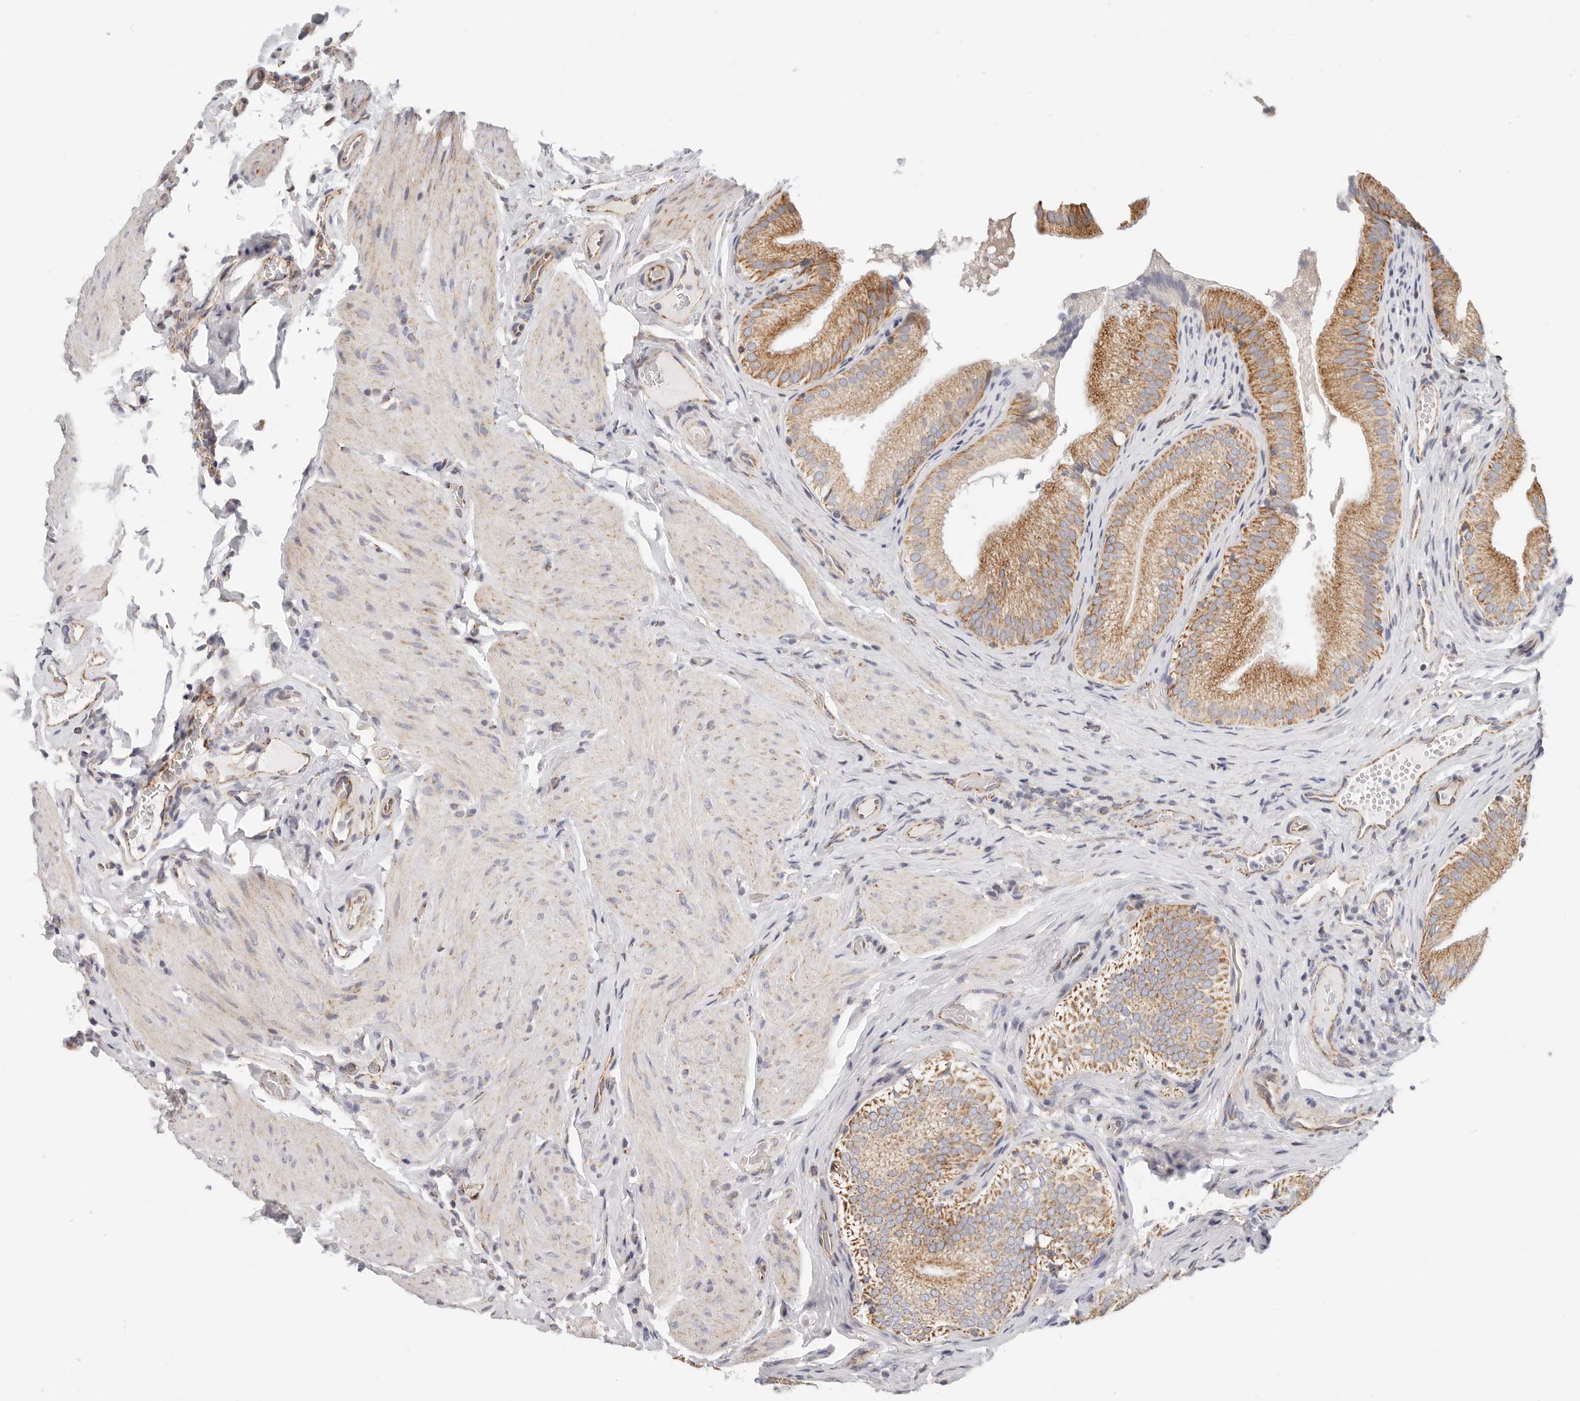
{"staining": {"intensity": "moderate", "quantity": ">75%", "location": "cytoplasmic/membranous"}, "tissue": "gallbladder", "cell_type": "Glandular cells", "image_type": "normal", "snomed": [{"axis": "morphology", "description": "Normal tissue, NOS"}, {"axis": "topography", "description": "Gallbladder"}], "caption": "Immunohistochemical staining of normal gallbladder demonstrates >75% levels of moderate cytoplasmic/membranous protein staining in about >75% of glandular cells.", "gene": "AFDN", "patient": {"sex": "female", "age": 30}}